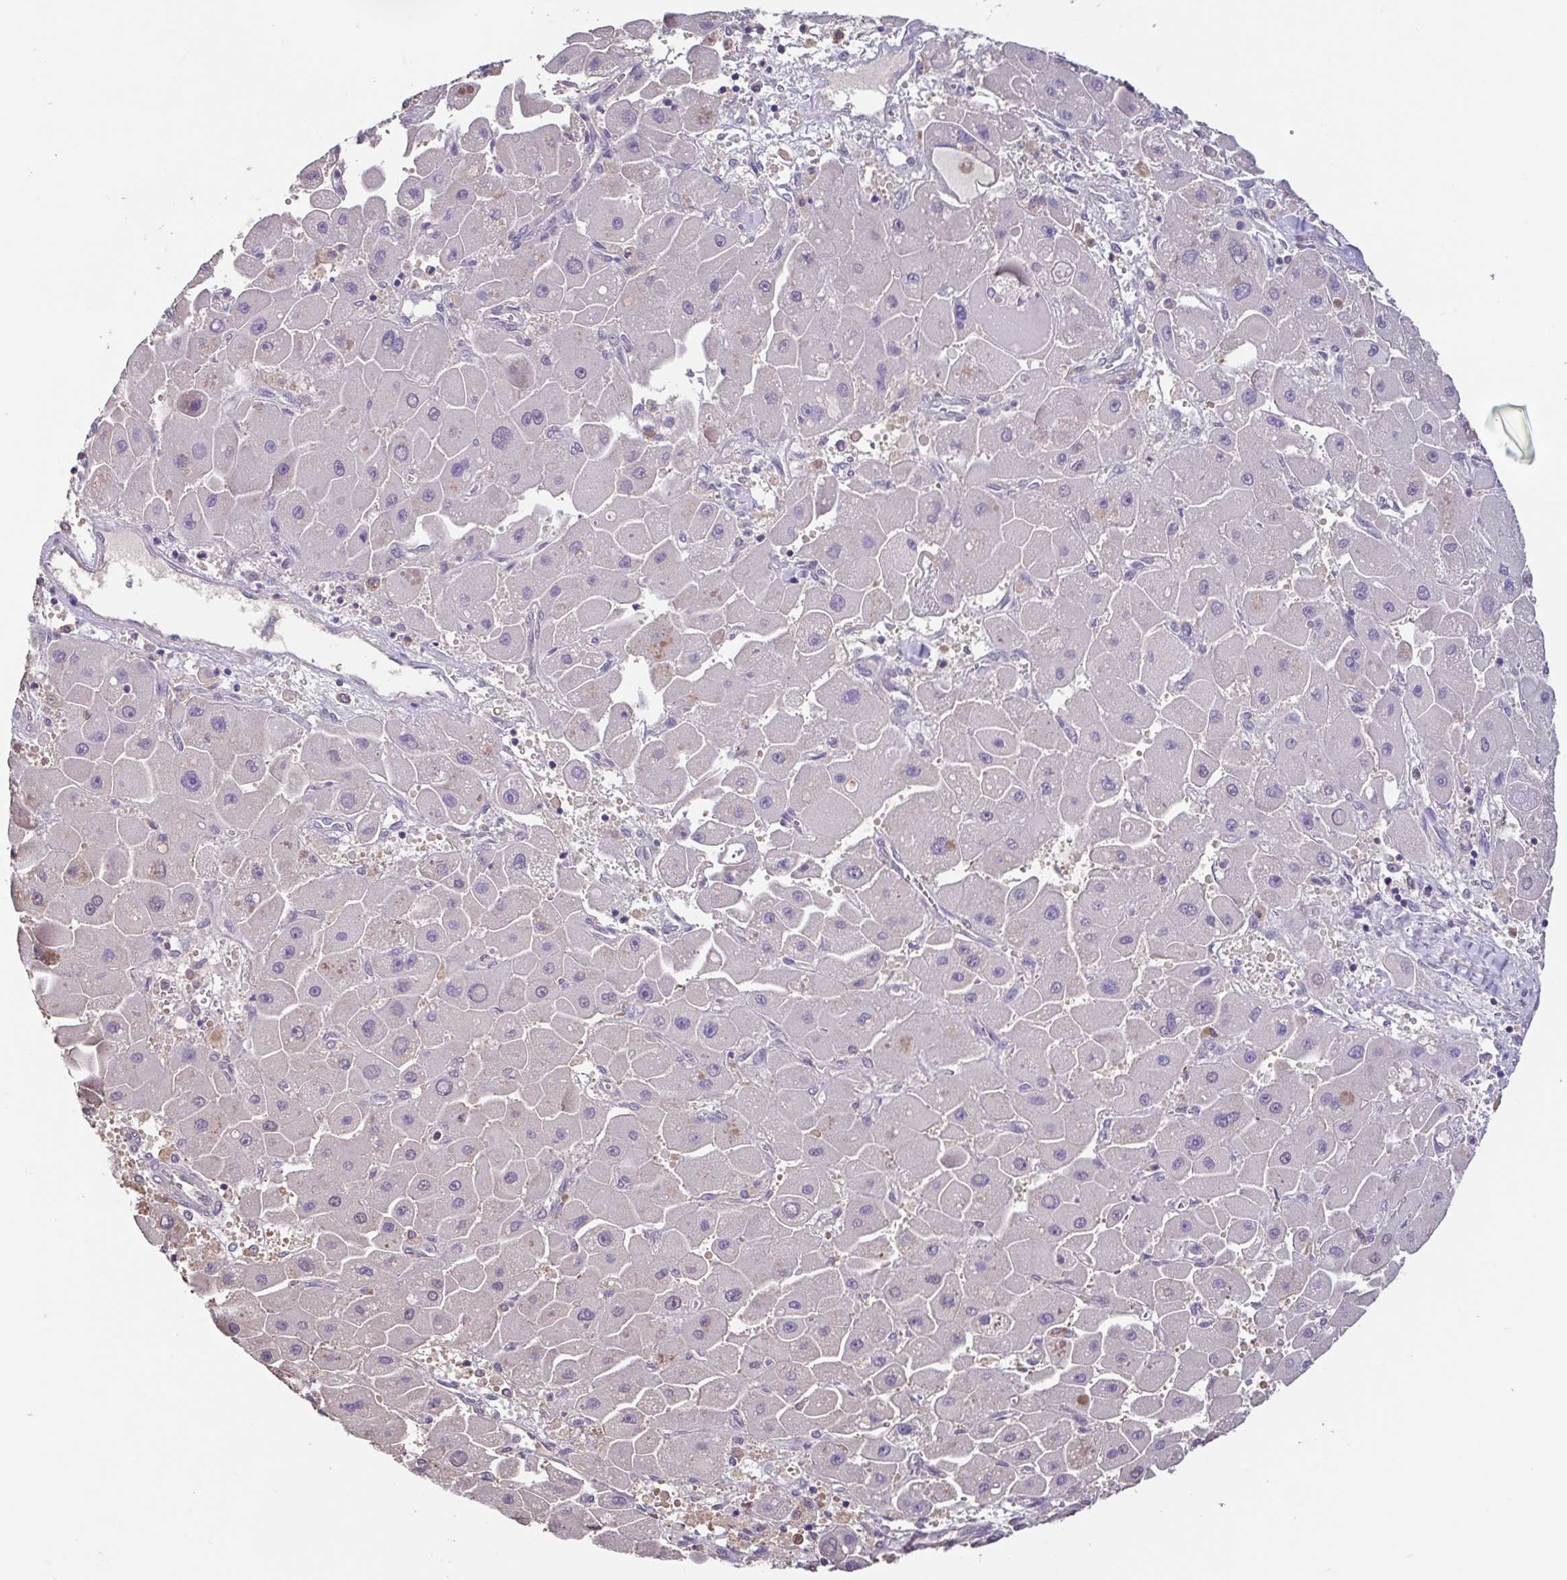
{"staining": {"intensity": "negative", "quantity": "none", "location": "none"}, "tissue": "liver cancer", "cell_type": "Tumor cells", "image_type": "cancer", "snomed": [{"axis": "morphology", "description": "Carcinoma, Hepatocellular, NOS"}, {"axis": "topography", "description": "Liver"}], "caption": "There is no significant staining in tumor cells of liver cancer.", "gene": "ACTRT2", "patient": {"sex": "male", "age": 24}}